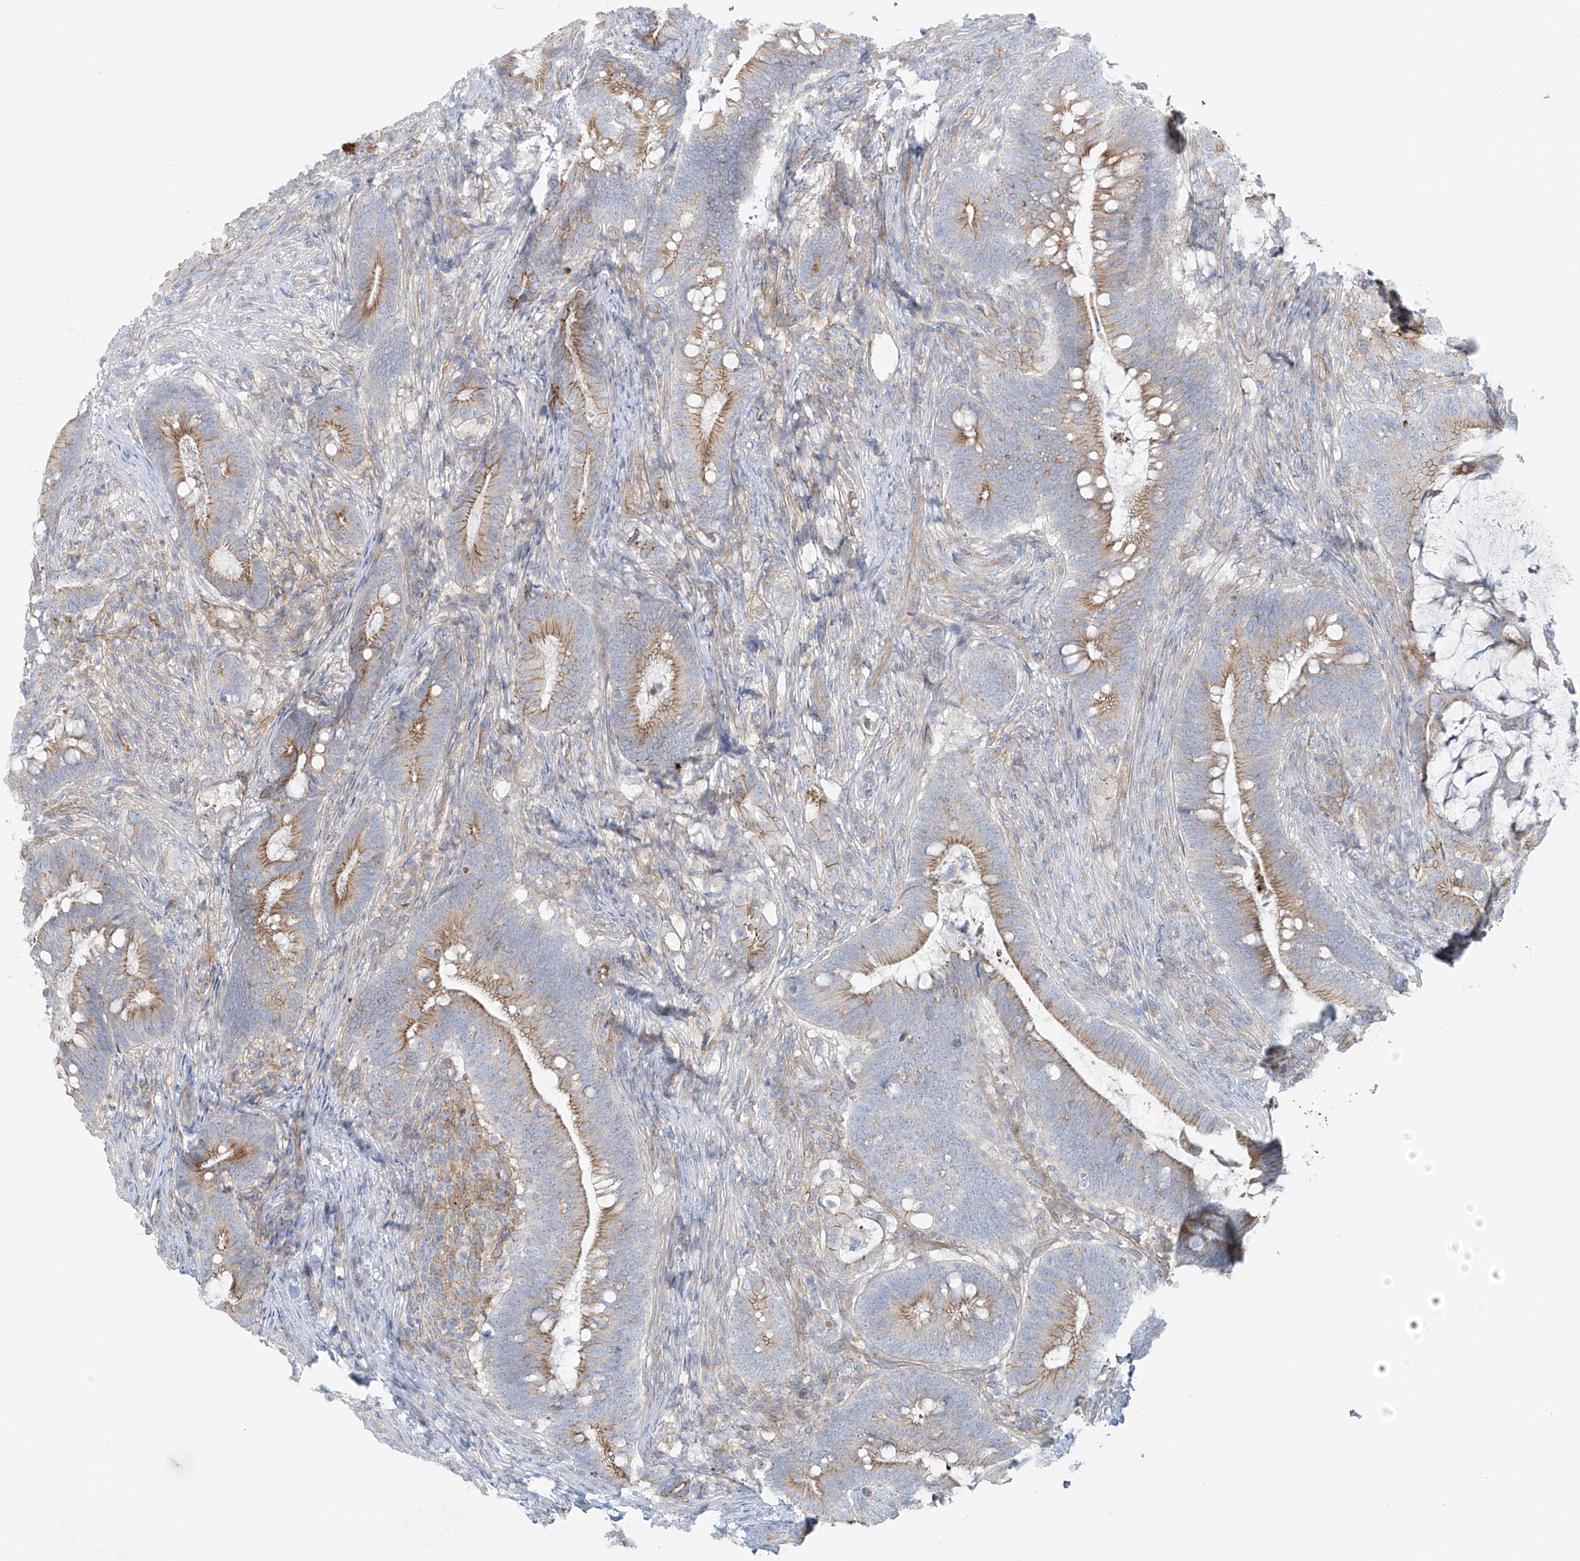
{"staining": {"intensity": "moderate", "quantity": "25%-75%", "location": "cytoplasmic/membranous"}, "tissue": "colorectal cancer", "cell_type": "Tumor cells", "image_type": "cancer", "snomed": [{"axis": "morphology", "description": "Adenocarcinoma, NOS"}, {"axis": "topography", "description": "Colon"}], "caption": "Immunohistochemical staining of colorectal cancer displays medium levels of moderate cytoplasmic/membranous positivity in approximately 25%-75% of tumor cells.", "gene": "VAMP5", "patient": {"sex": "female", "age": 66}}